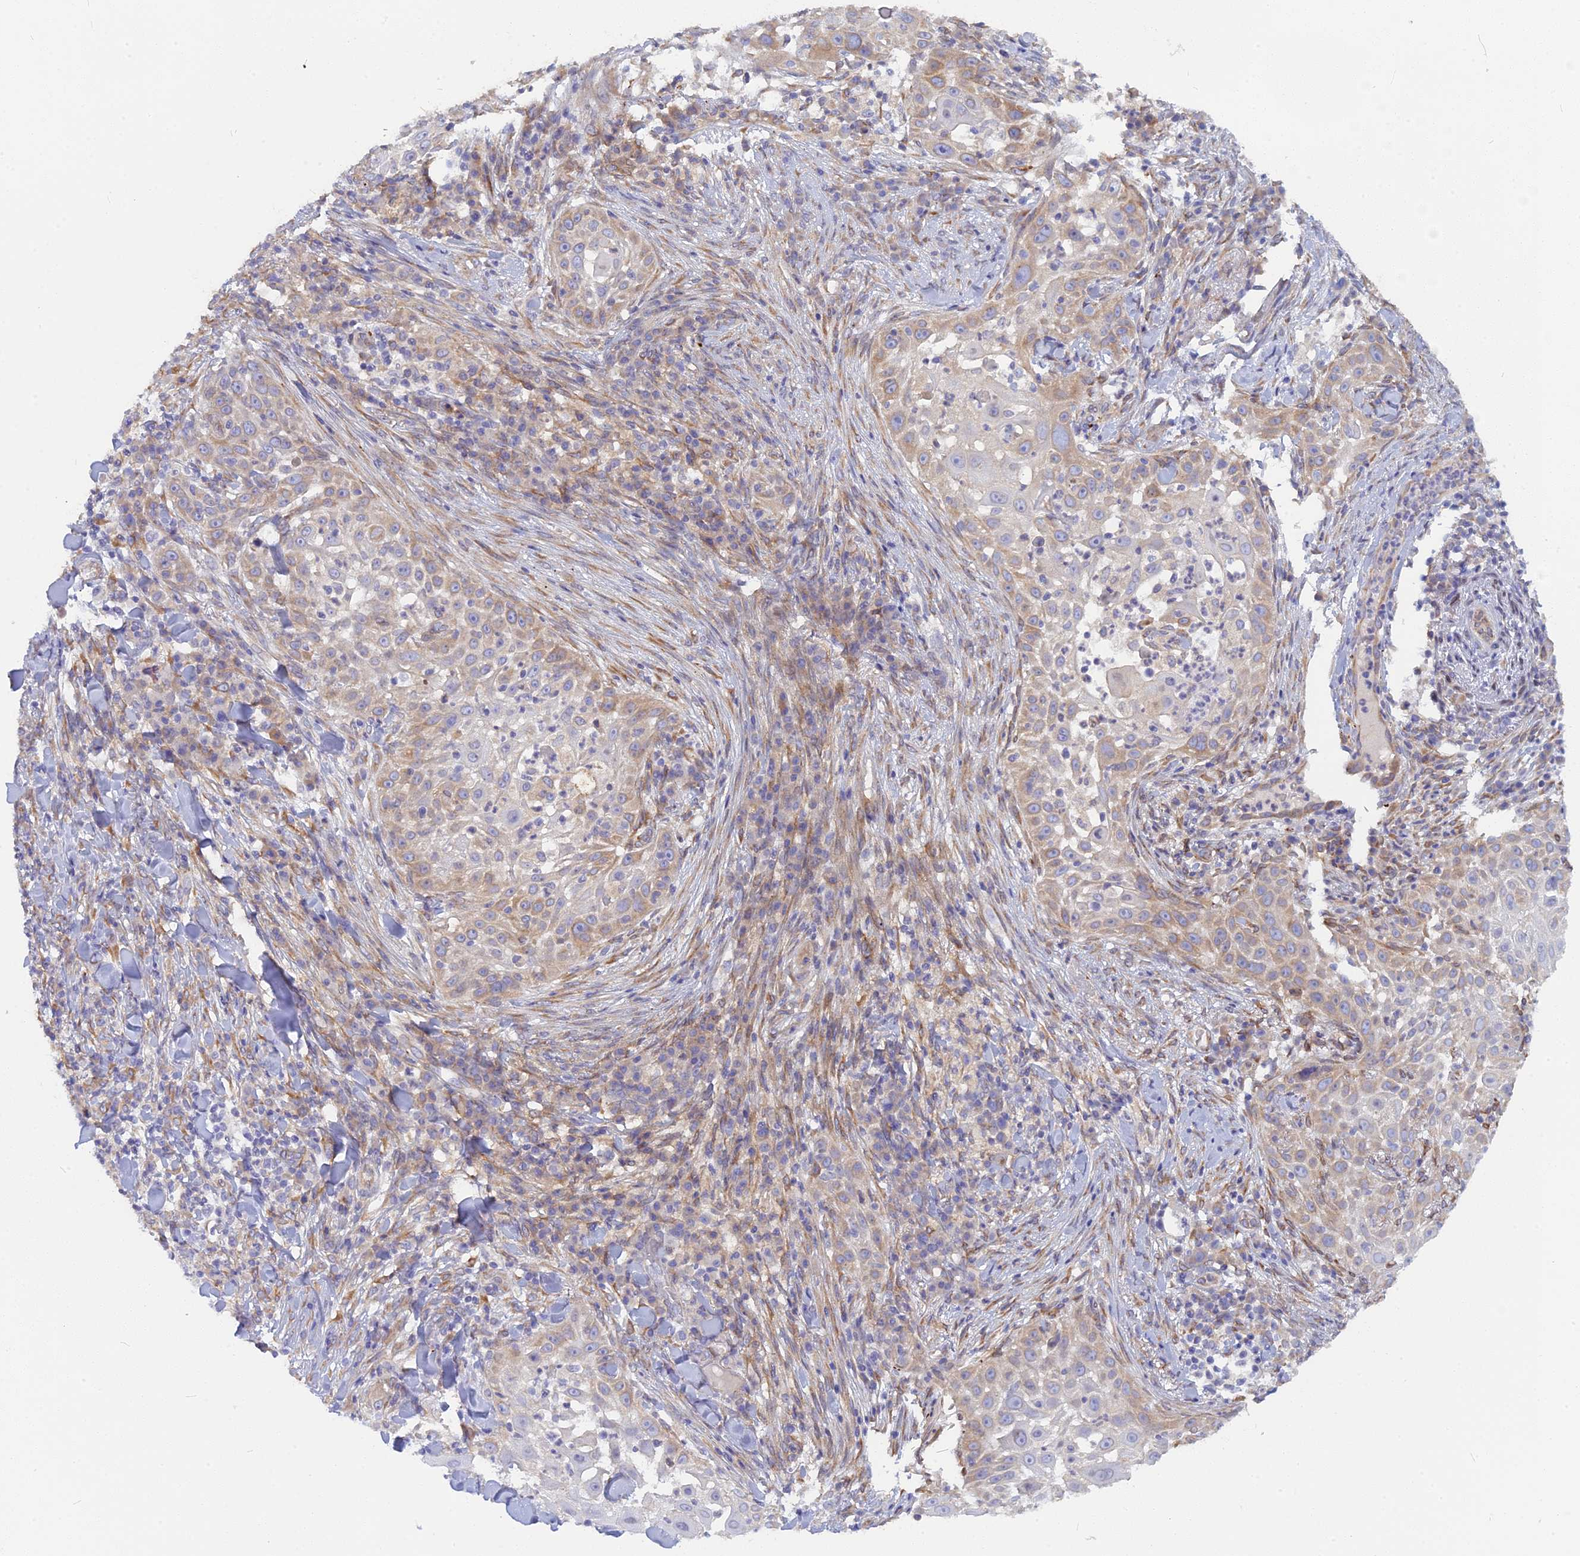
{"staining": {"intensity": "weak", "quantity": "25%-75%", "location": "cytoplasmic/membranous"}, "tissue": "skin cancer", "cell_type": "Tumor cells", "image_type": "cancer", "snomed": [{"axis": "morphology", "description": "Squamous cell carcinoma, NOS"}, {"axis": "topography", "description": "Skin"}], "caption": "Immunohistochemical staining of human skin cancer demonstrates low levels of weak cytoplasmic/membranous expression in about 25%-75% of tumor cells.", "gene": "TLCD1", "patient": {"sex": "female", "age": 44}}